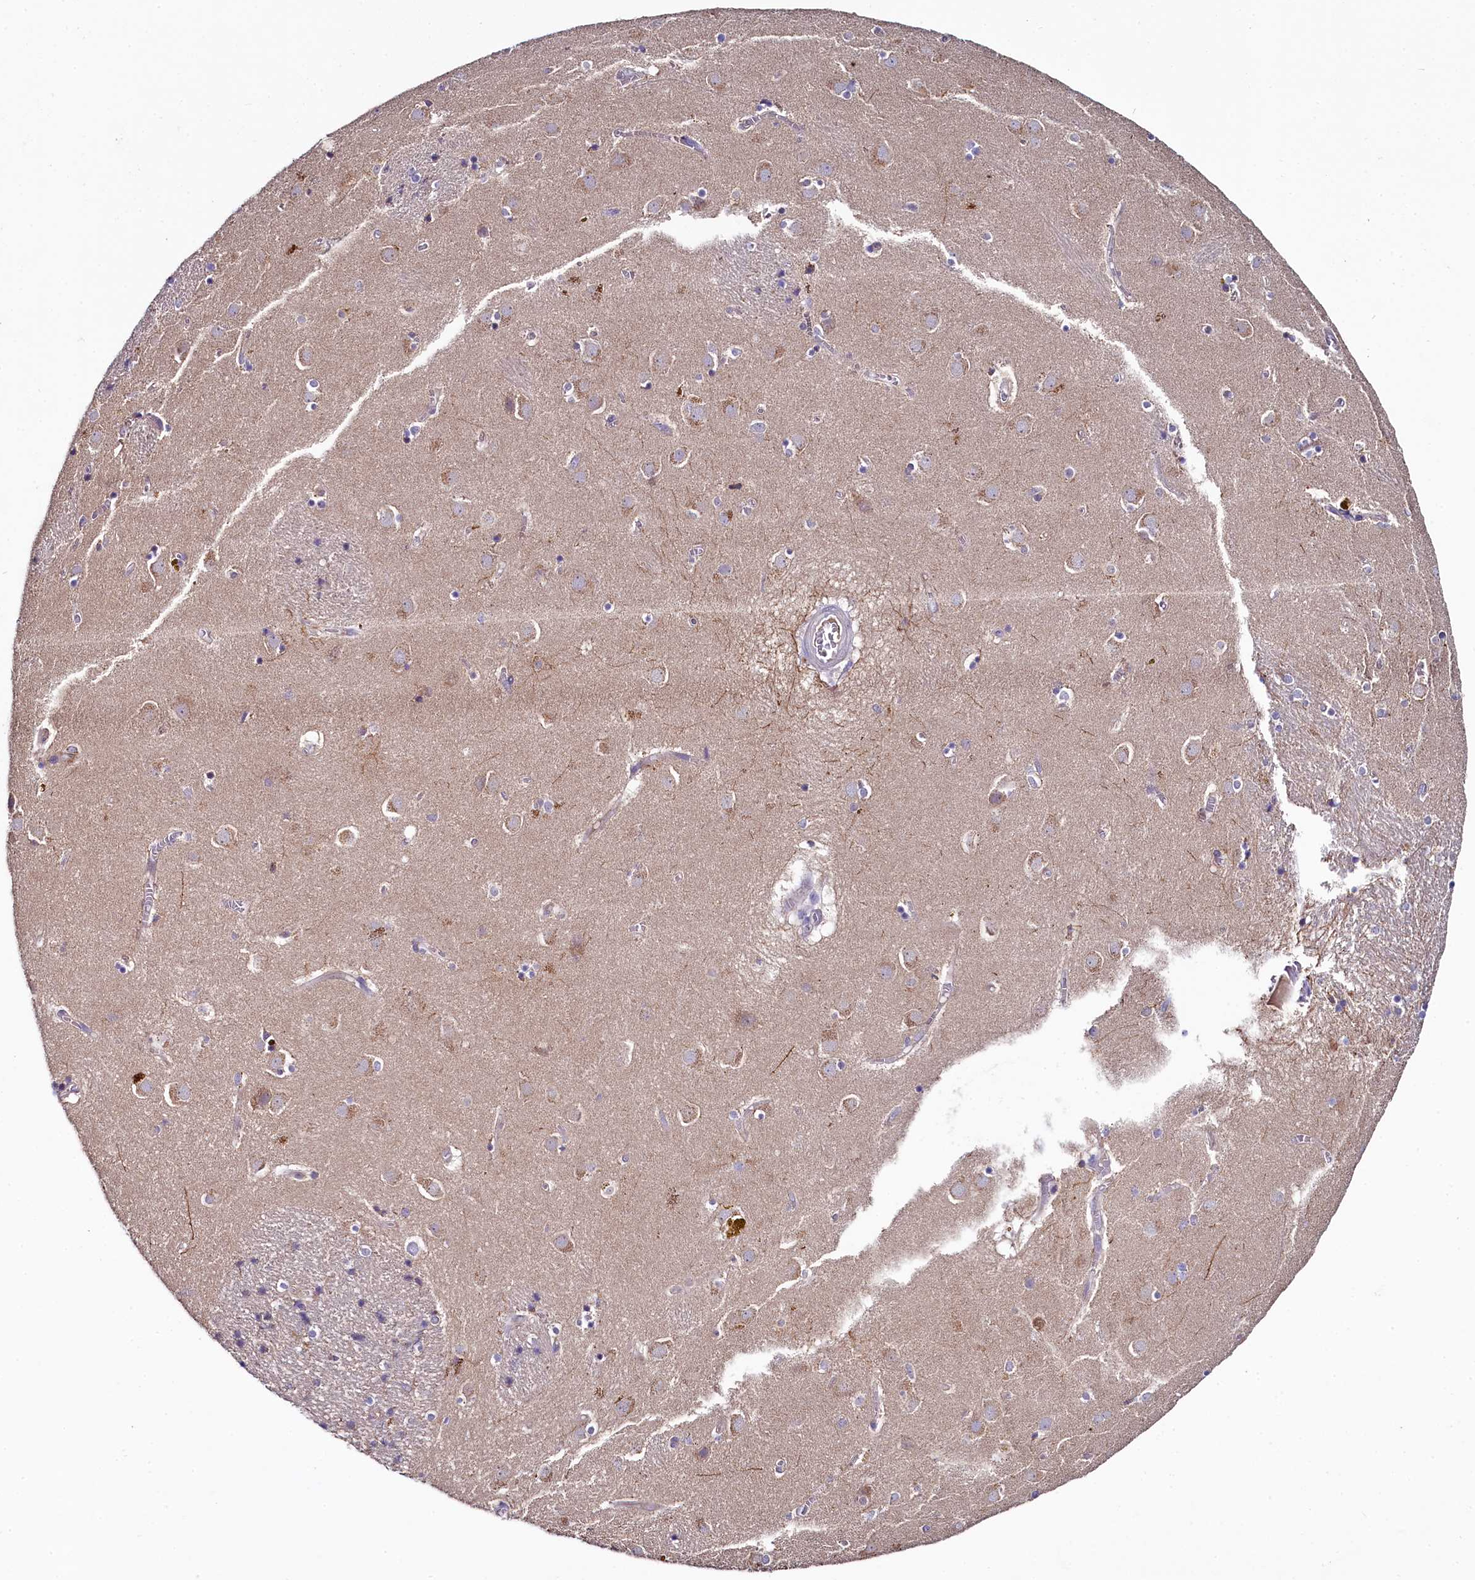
{"staining": {"intensity": "negative", "quantity": "none", "location": "none"}, "tissue": "caudate", "cell_type": "Glial cells", "image_type": "normal", "snomed": [{"axis": "morphology", "description": "Normal tissue, NOS"}, {"axis": "topography", "description": "Lateral ventricle wall"}], "caption": "IHC image of unremarkable caudate stained for a protein (brown), which demonstrates no expression in glial cells.", "gene": "MRPL57", "patient": {"sex": "male", "age": 70}}